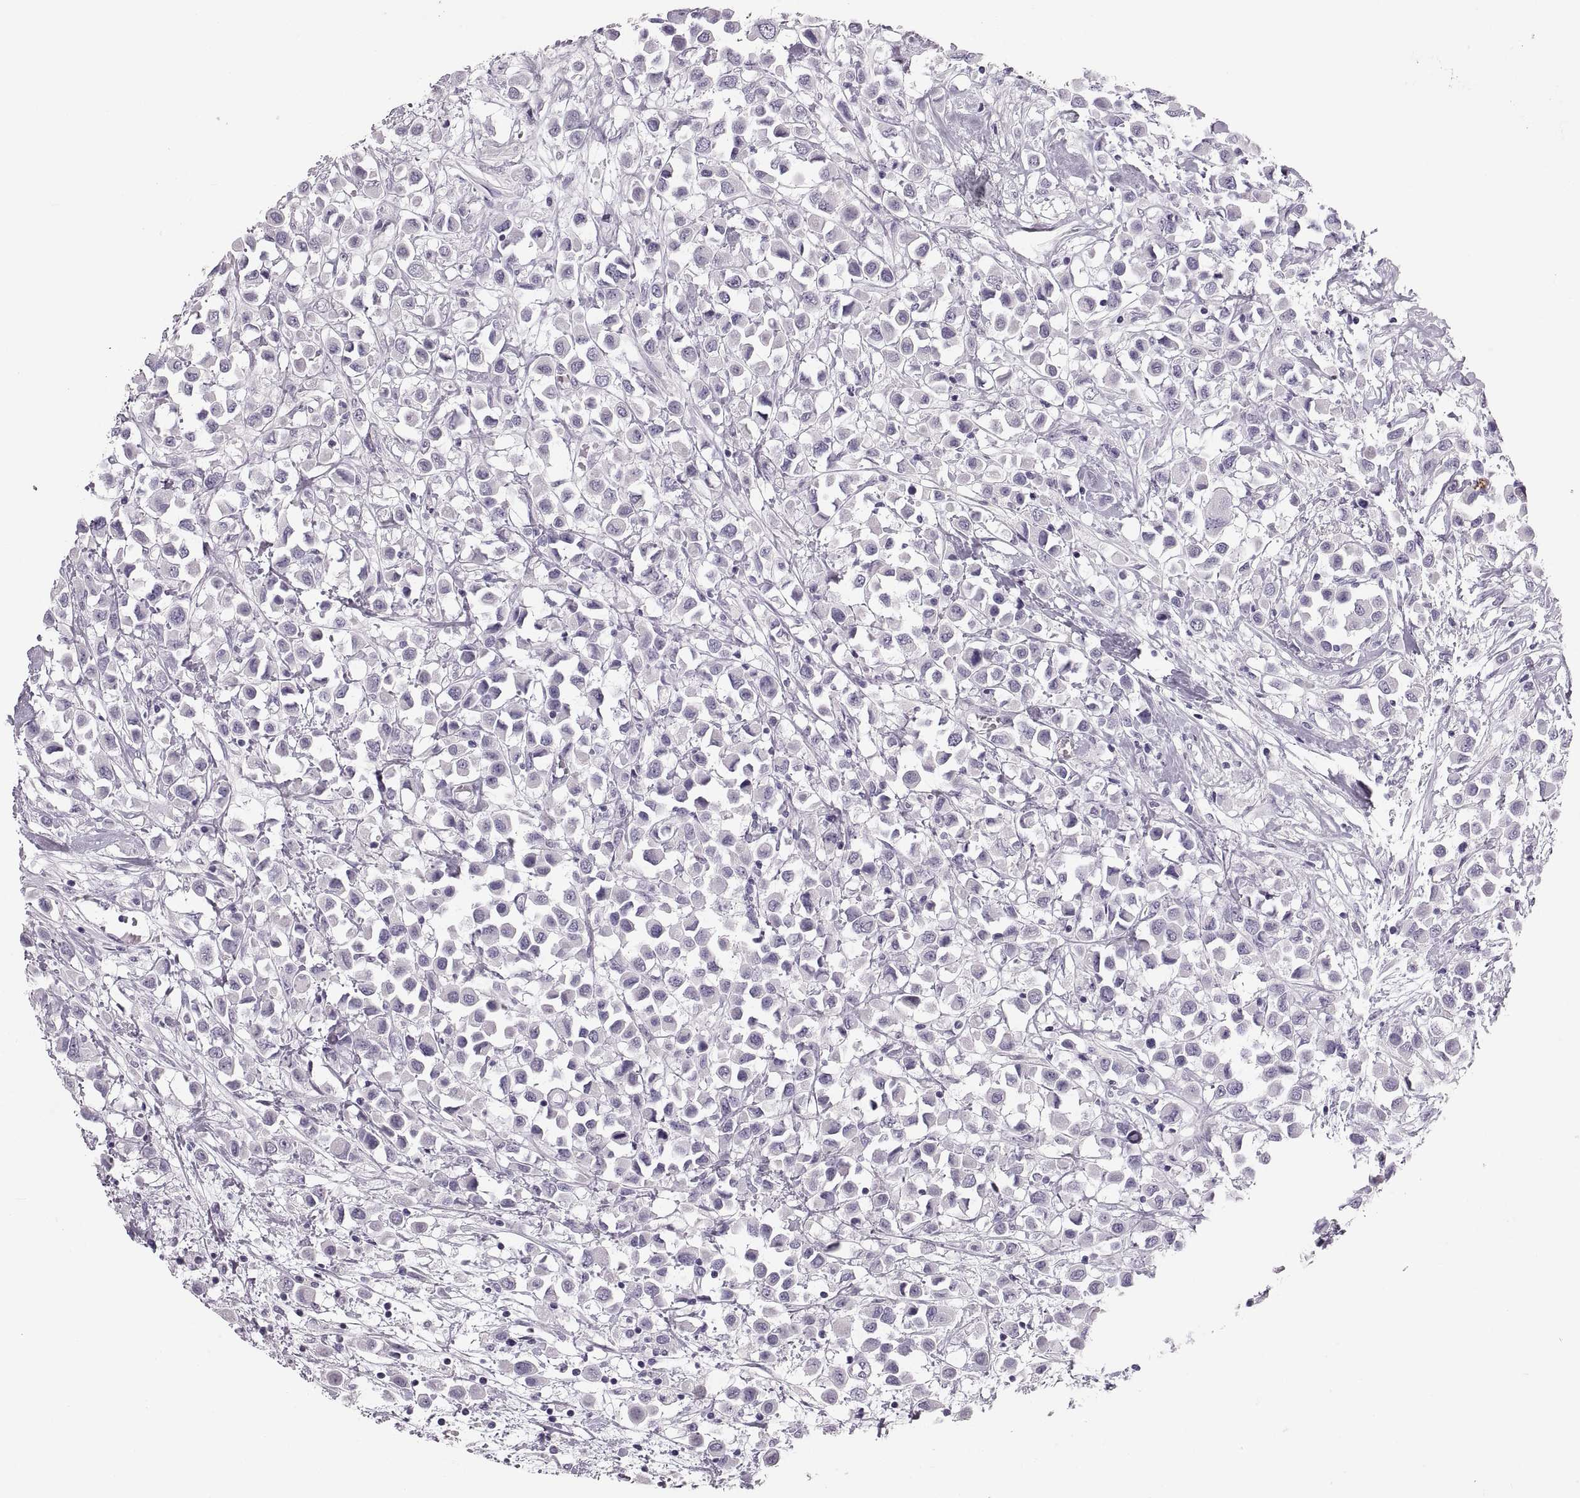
{"staining": {"intensity": "negative", "quantity": "none", "location": "none"}, "tissue": "breast cancer", "cell_type": "Tumor cells", "image_type": "cancer", "snomed": [{"axis": "morphology", "description": "Duct carcinoma"}, {"axis": "topography", "description": "Breast"}], "caption": "There is no significant positivity in tumor cells of breast cancer (invasive ductal carcinoma).", "gene": "MILR1", "patient": {"sex": "female", "age": 61}}